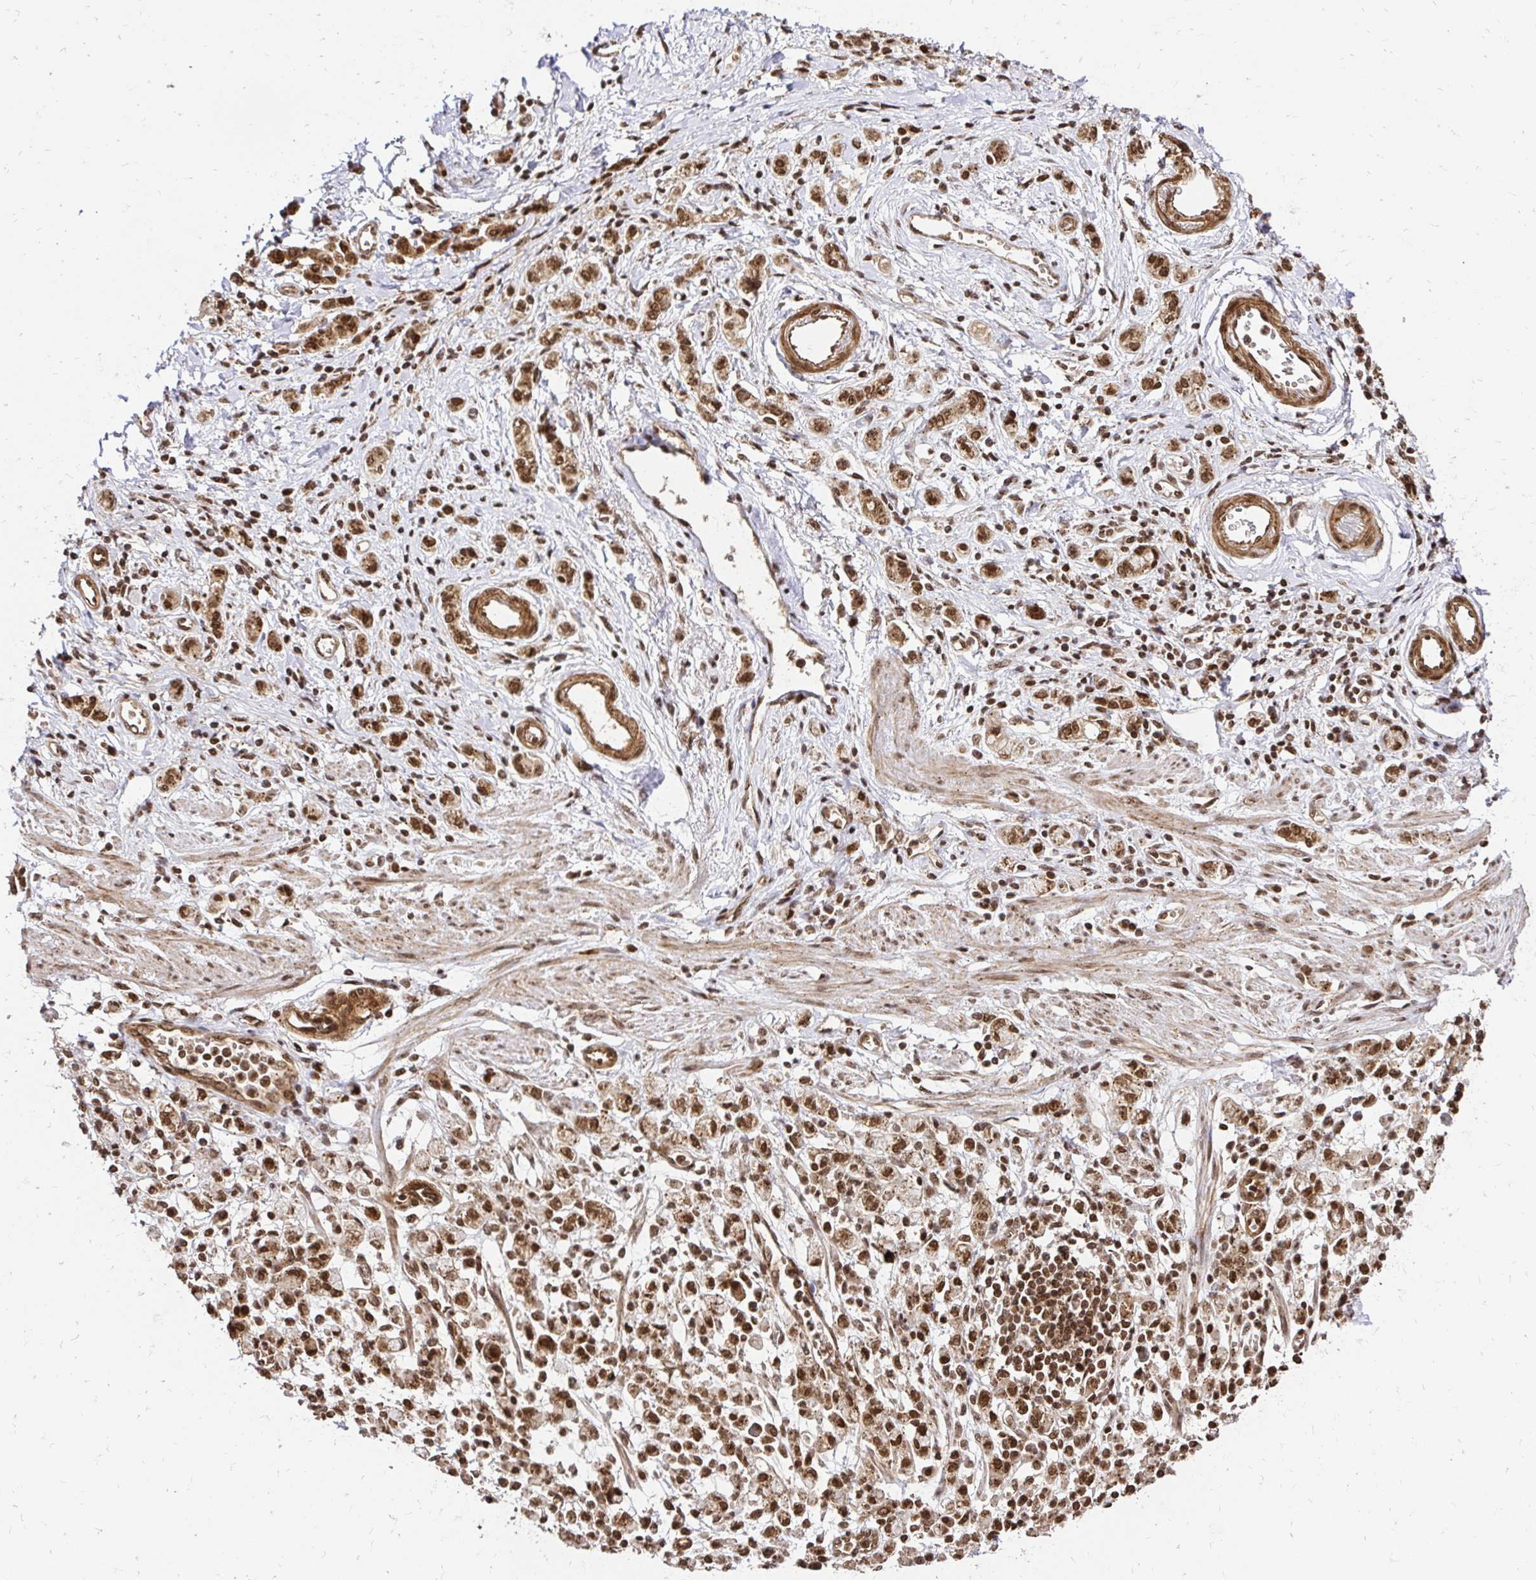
{"staining": {"intensity": "strong", "quantity": ">75%", "location": "cytoplasmic/membranous,nuclear"}, "tissue": "stomach cancer", "cell_type": "Tumor cells", "image_type": "cancer", "snomed": [{"axis": "morphology", "description": "Adenocarcinoma, NOS"}, {"axis": "topography", "description": "Stomach"}], "caption": "Stomach adenocarcinoma stained with IHC exhibits strong cytoplasmic/membranous and nuclear positivity in about >75% of tumor cells.", "gene": "GLYR1", "patient": {"sex": "male", "age": 77}}